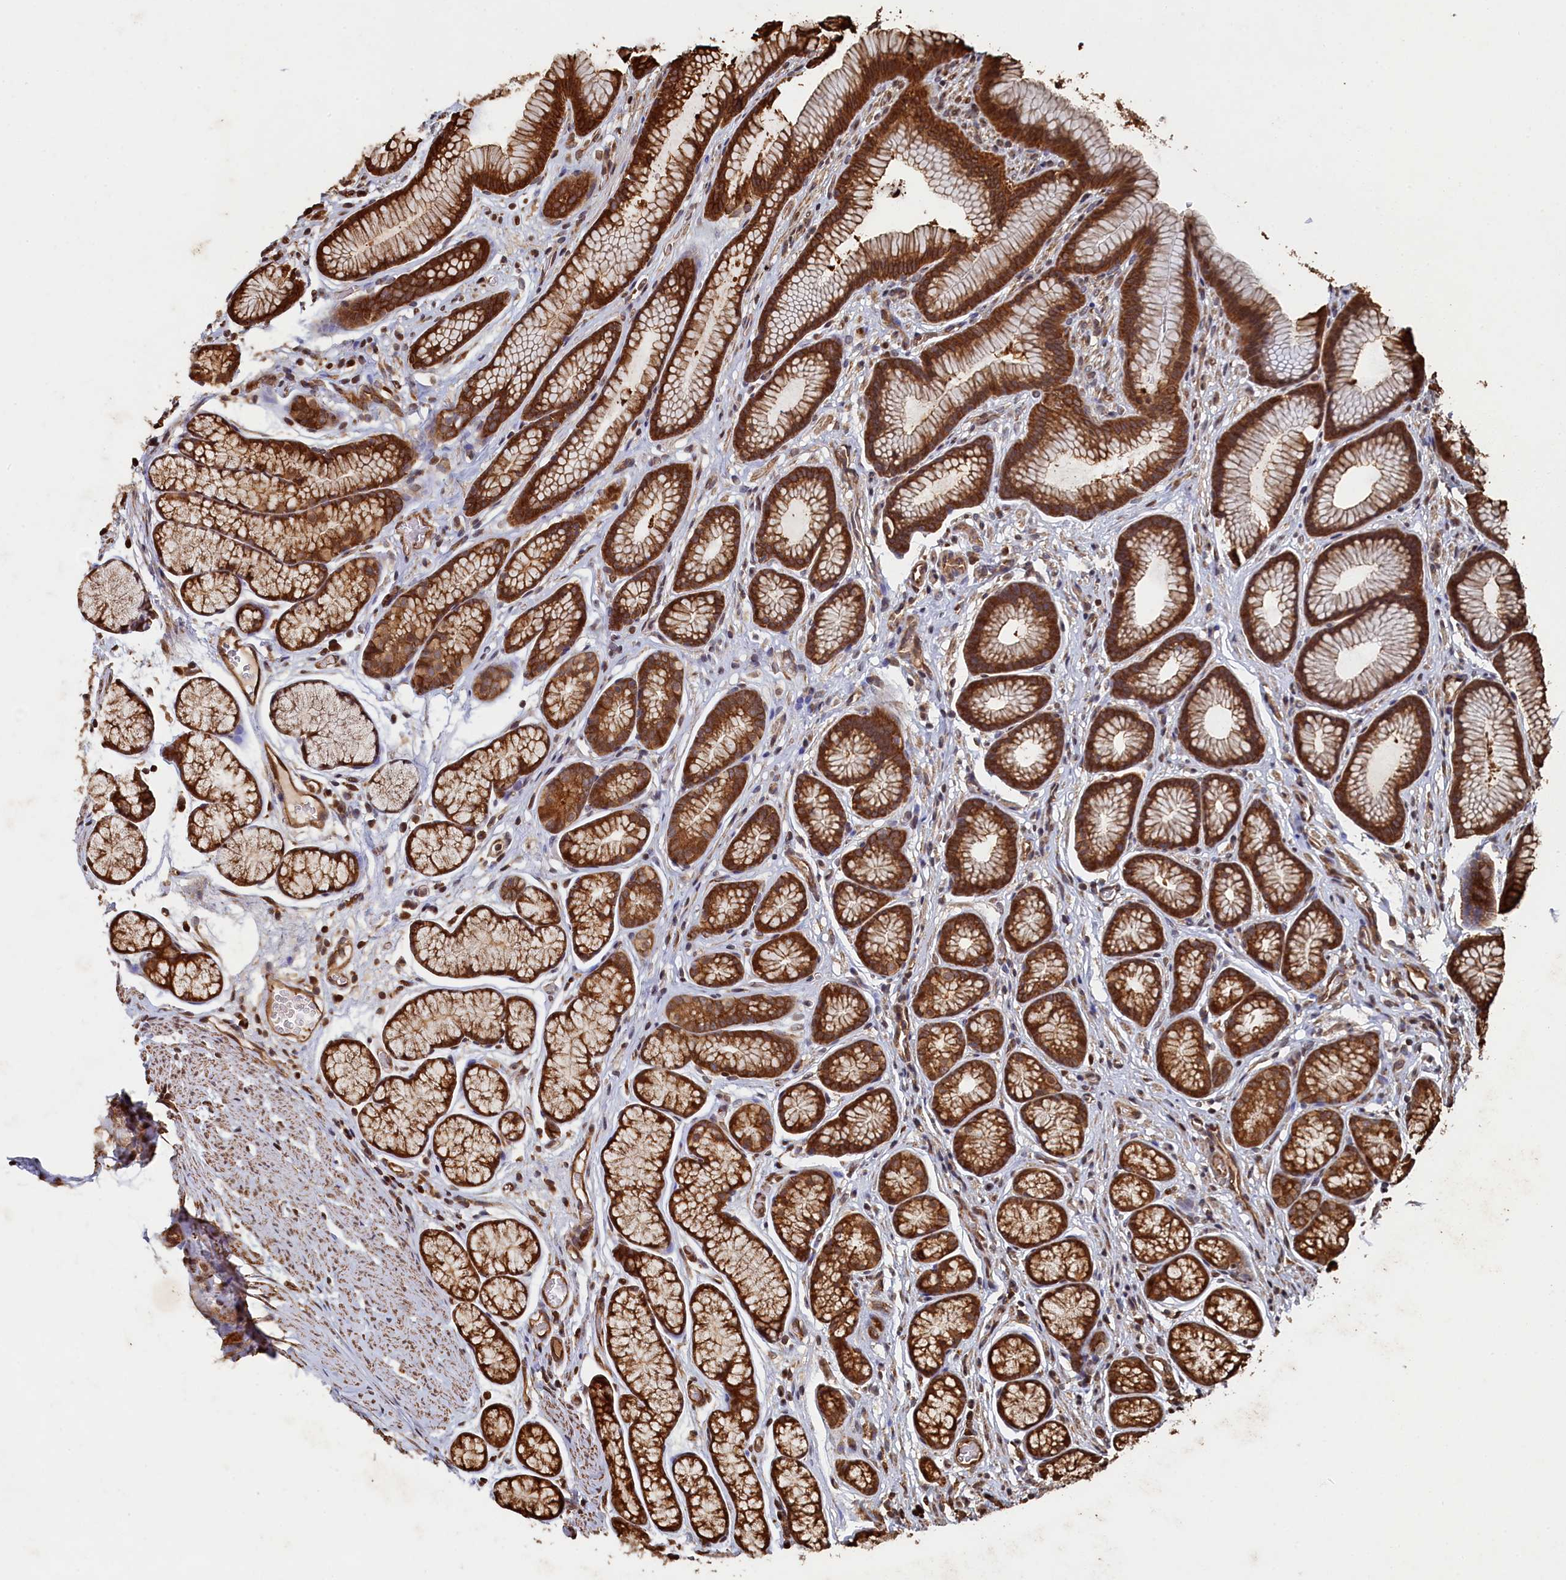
{"staining": {"intensity": "strong", "quantity": ">75%", "location": "cytoplasmic/membranous"}, "tissue": "stomach", "cell_type": "Glandular cells", "image_type": "normal", "snomed": [{"axis": "morphology", "description": "Normal tissue, NOS"}, {"axis": "topography", "description": "Stomach"}], "caption": "Protein expression analysis of benign stomach demonstrates strong cytoplasmic/membranous staining in approximately >75% of glandular cells. The staining was performed using DAB (3,3'-diaminobenzidine) to visualize the protein expression in brown, while the nuclei were stained in blue with hematoxylin (Magnification: 20x).", "gene": "PIGN", "patient": {"sex": "male", "age": 42}}